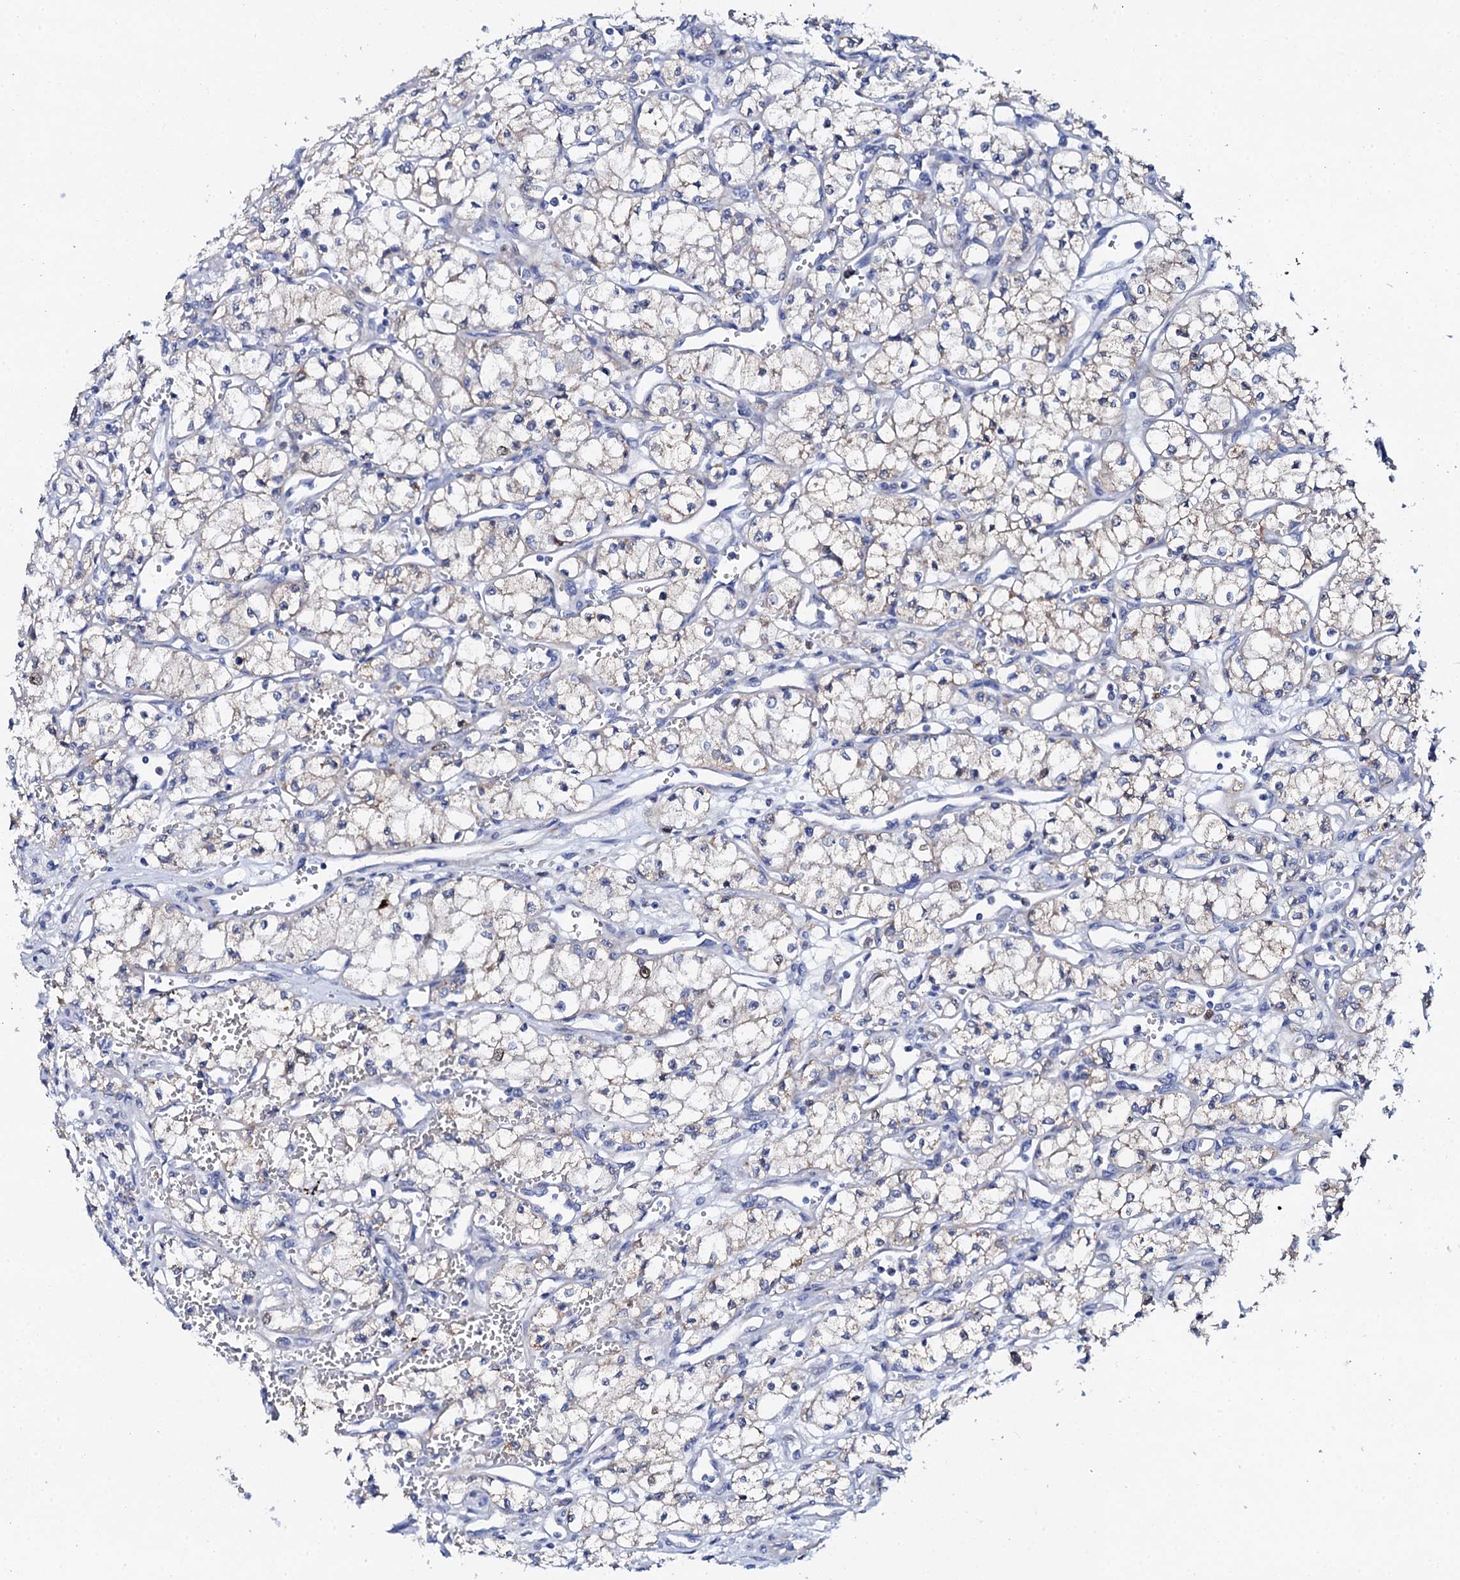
{"staining": {"intensity": "weak", "quantity": "25%-75%", "location": "cytoplasmic/membranous"}, "tissue": "renal cancer", "cell_type": "Tumor cells", "image_type": "cancer", "snomed": [{"axis": "morphology", "description": "Adenocarcinoma, NOS"}, {"axis": "topography", "description": "Kidney"}], "caption": "IHC (DAB (3,3'-diaminobenzidine)) staining of human renal cancer displays weak cytoplasmic/membranous protein expression in approximately 25%-75% of tumor cells.", "gene": "NUDT13", "patient": {"sex": "male", "age": 59}}